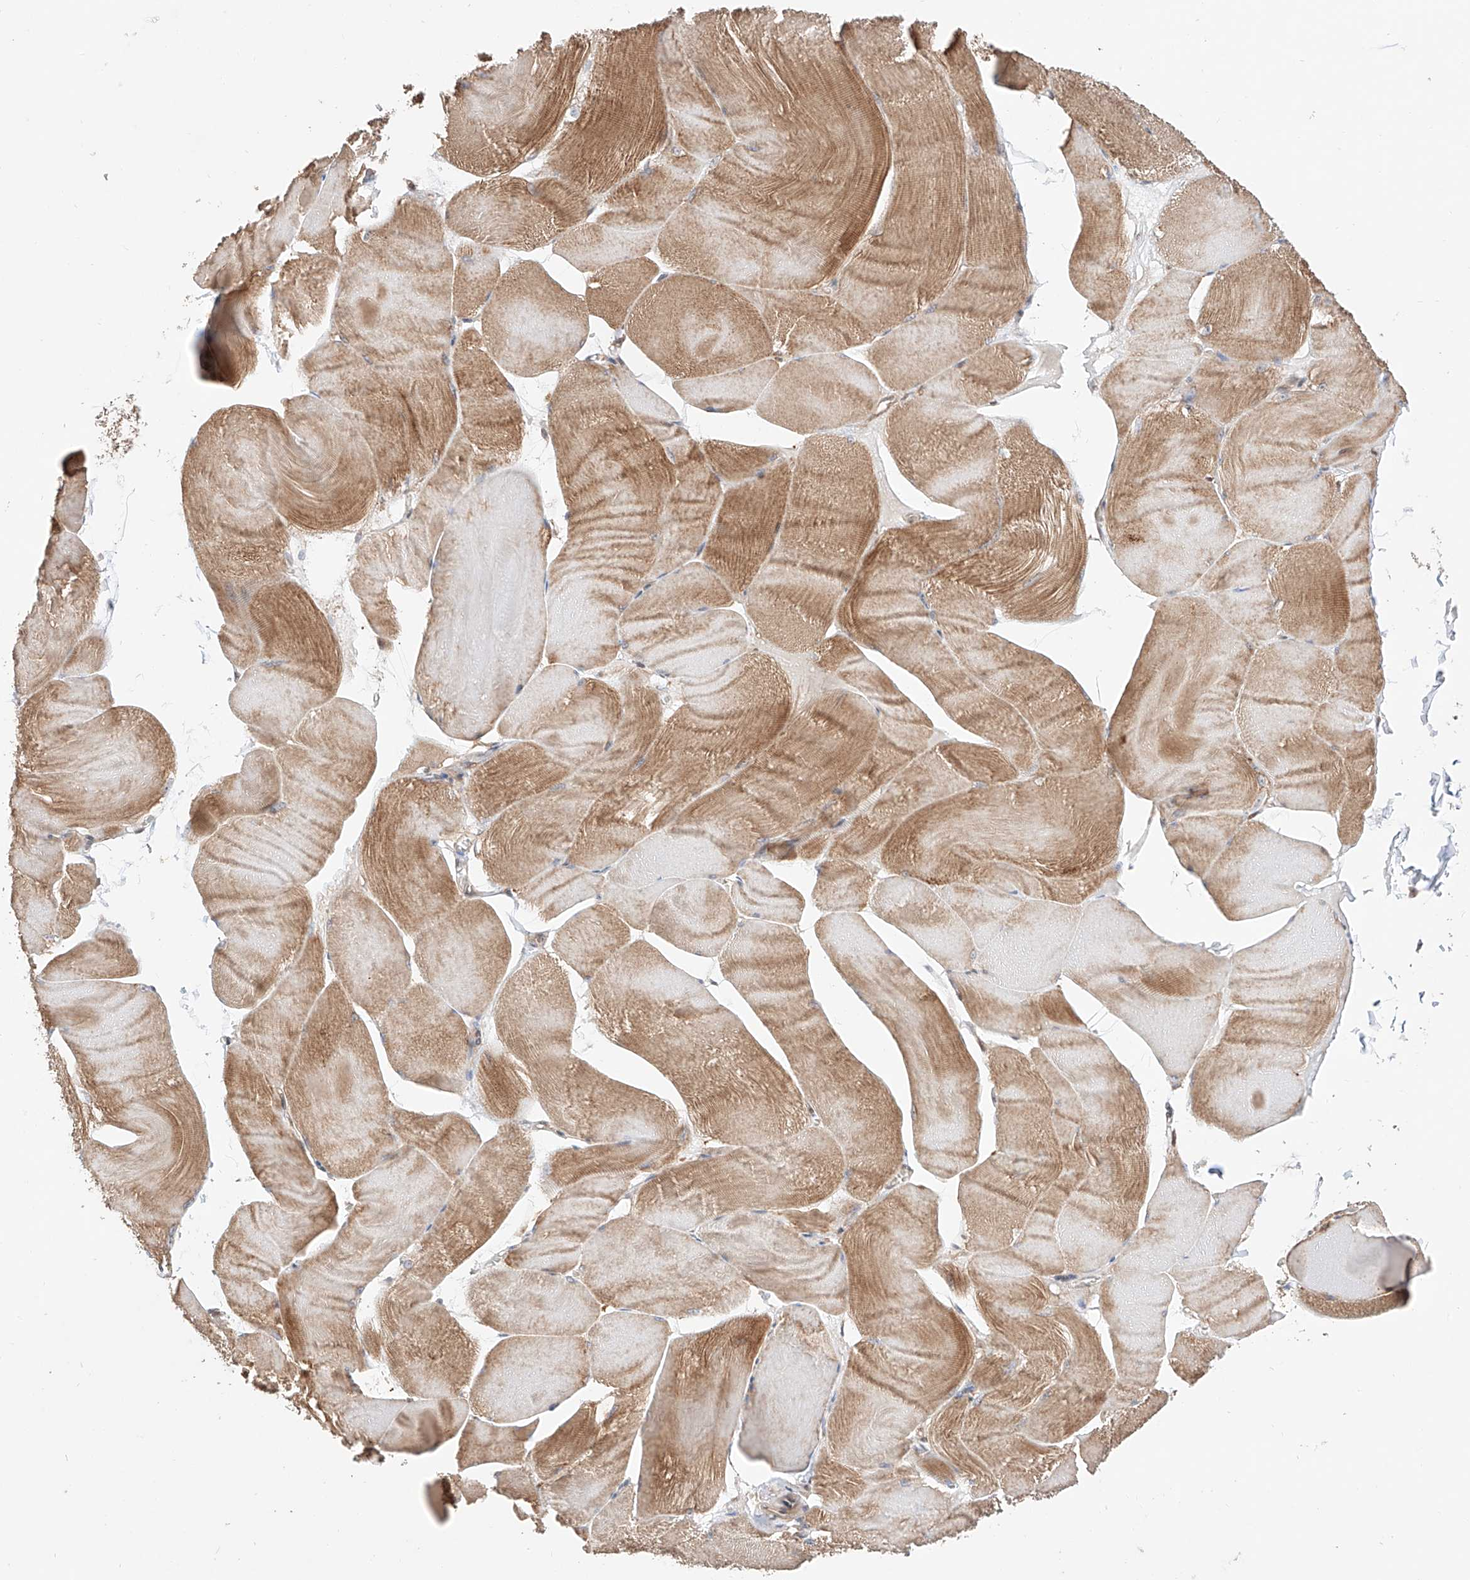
{"staining": {"intensity": "moderate", "quantity": "25%-75%", "location": "cytoplasmic/membranous"}, "tissue": "skeletal muscle", "cell_type": "Myocytes", "image_type": "normal", "snomed": [{"axis": "morphology", "description": "Normal tissue, NOS"}, {"axis": "morphology", "description": "Basal cell carcinoma"}, {"axis": "topography", "description": "Skeletal muscle"}], "caption": "Immunohistochemical staining of unremarkable skeletal muscle shows medium levels of moderate cytoplasmic/membranous staining in about 25%-75% of myocytes. (DAB IHC, brown staining for protein, blue staining for nuclei).", "gene": "TSR2", "patient": {"sex": "female", "age": 64}}